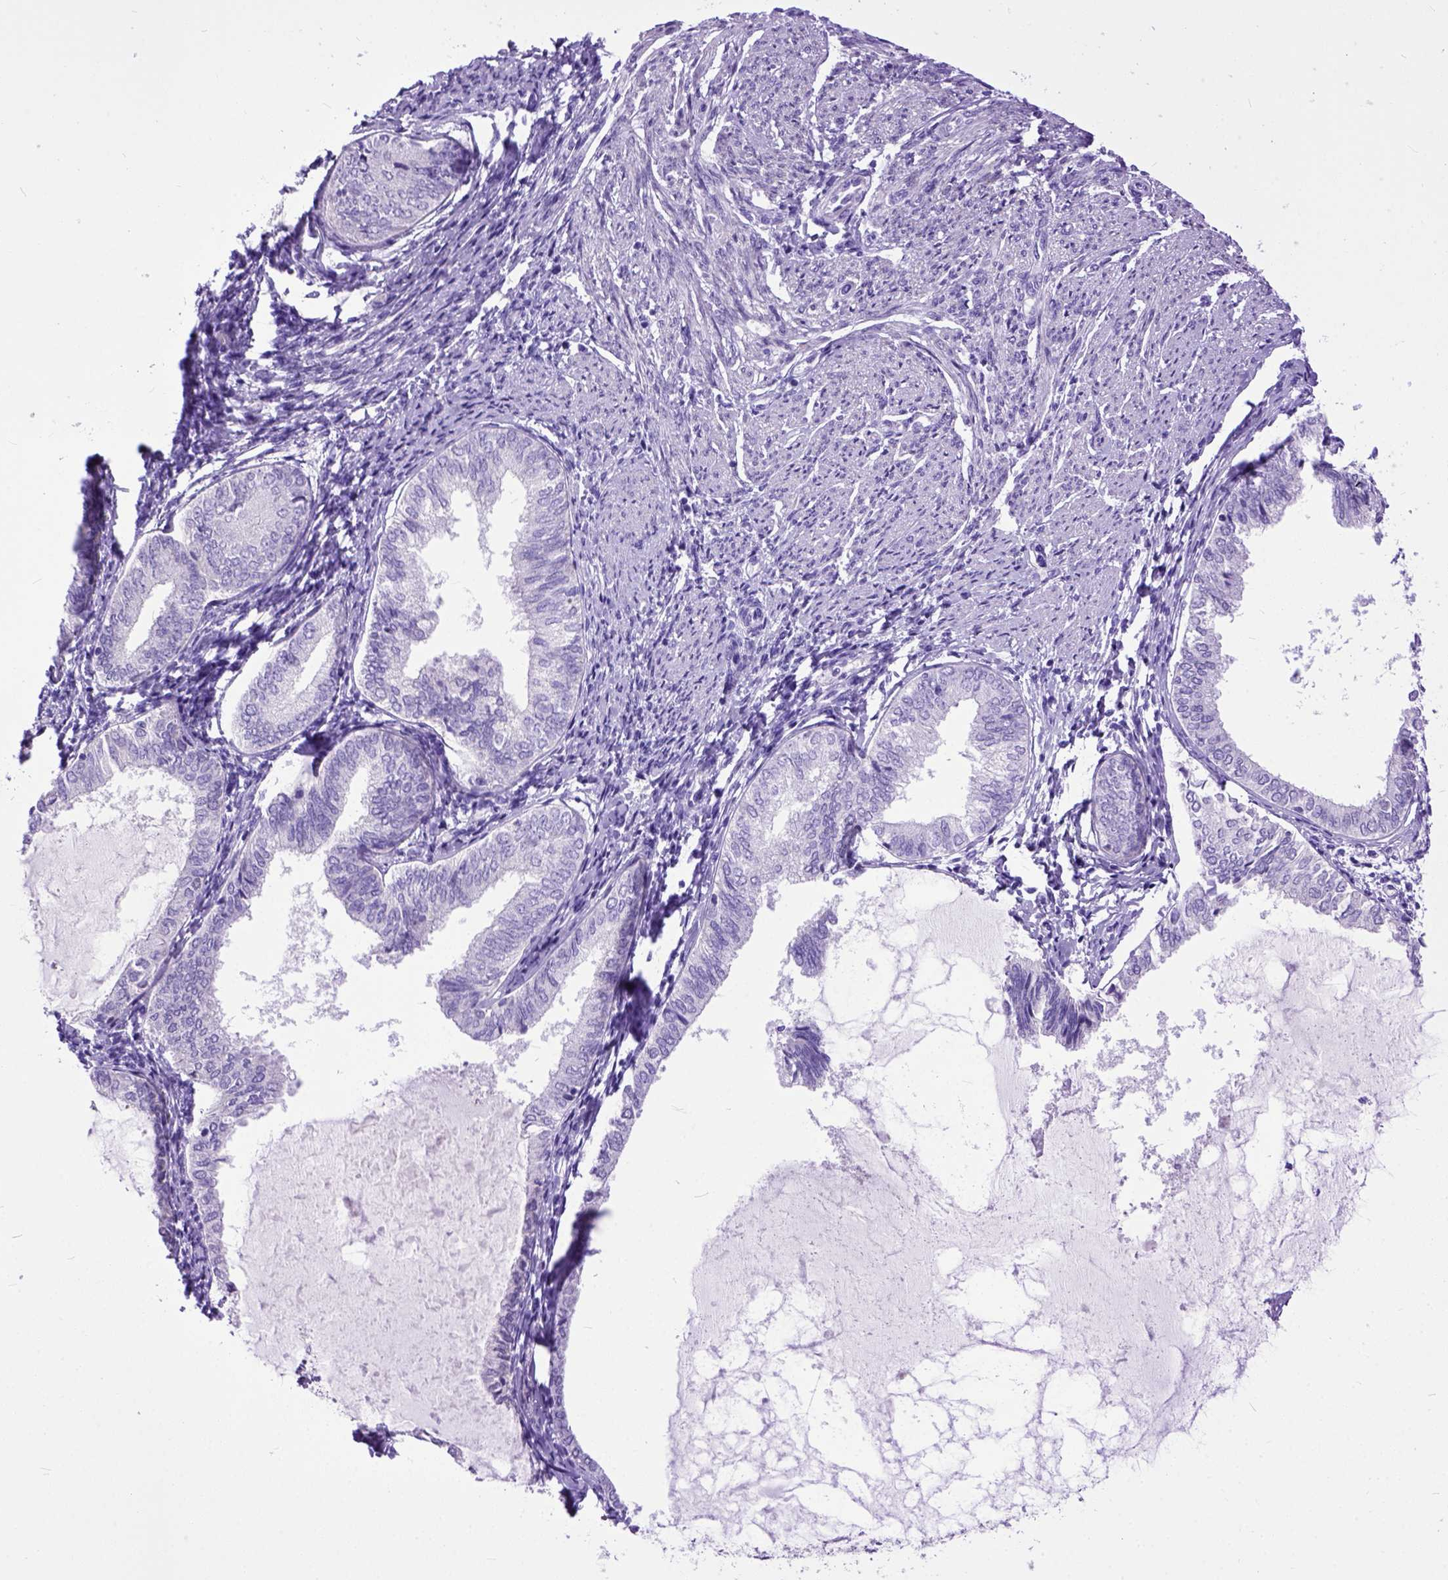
{"staining": {"intensity": "negative", "quantity": "none", "location": "none"}, "tissue": "endometrial cancer", "cell_type": "Tumor cells", "image_type": "cancer", "snomed": [{"axis": "morphology", "description": "Adenocarcinoma, NOS"}, {"axis": "topography", "description": "Endometrium"}], "caption": "Protein analysis of endometrial cancer (adenocarcinoma) displays no significant staining in tumor cells. (DAB immunohistochemistry (IHC) with hematoxylin counter stain).", "gene": "CRB1", "patient": {"sex": "female", "age": 68}}